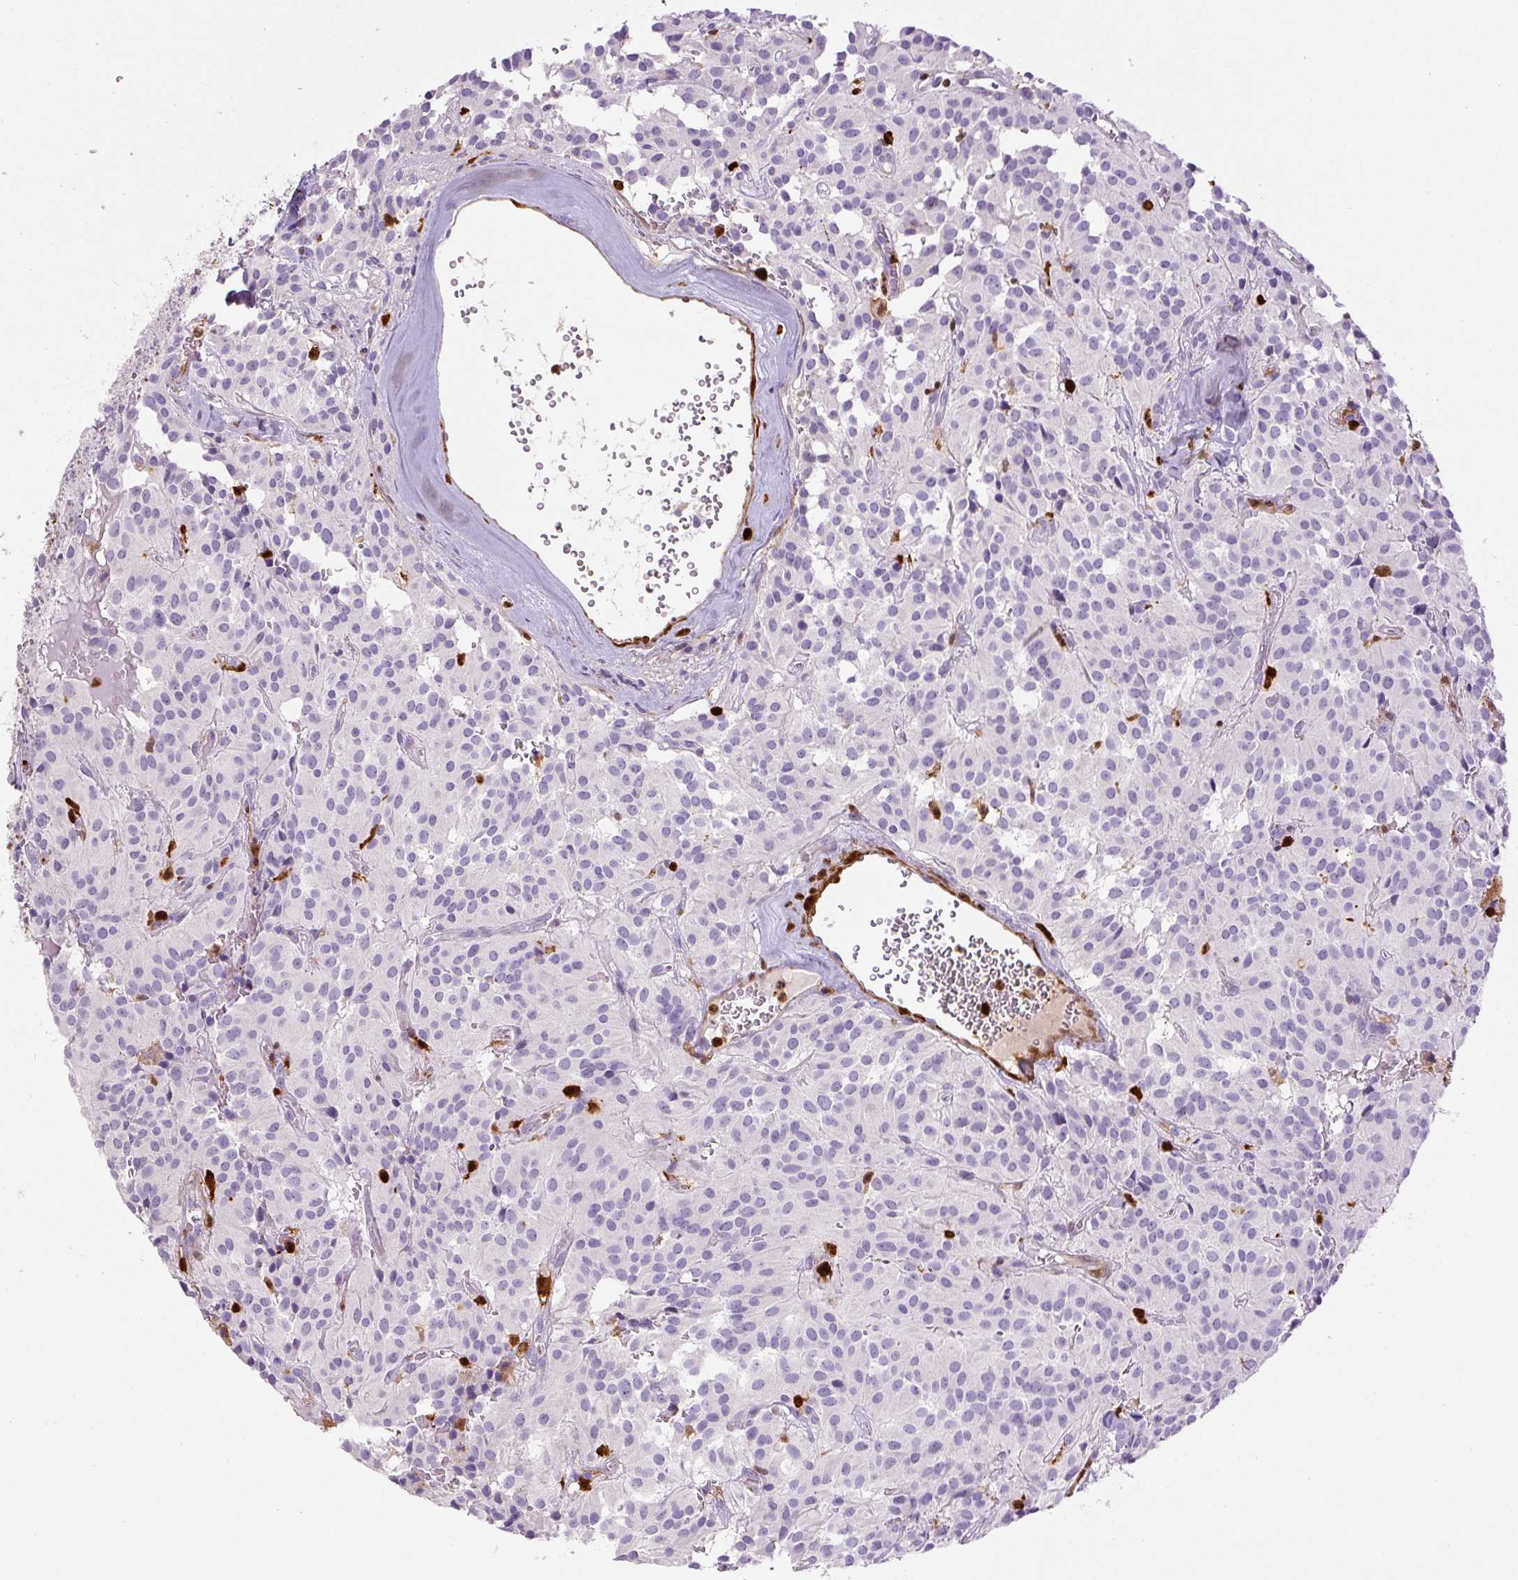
{"staining": {"intensity": "negative", "quantity": "none", "location": "none"}, "tissue": "glioma", "cell_type": "Tumor cells", "image_type": "cancer", "snomed": [{"axis": "morphology", "description": "Glioma, malignant, Low grade"}, {"axis": "topography", "description": "Brain"}], "caption": "Tumor cells are negative for brown protein staining in glioma.", "gene": "S100A4", "patient": {"sex": "male", "age": 42}}